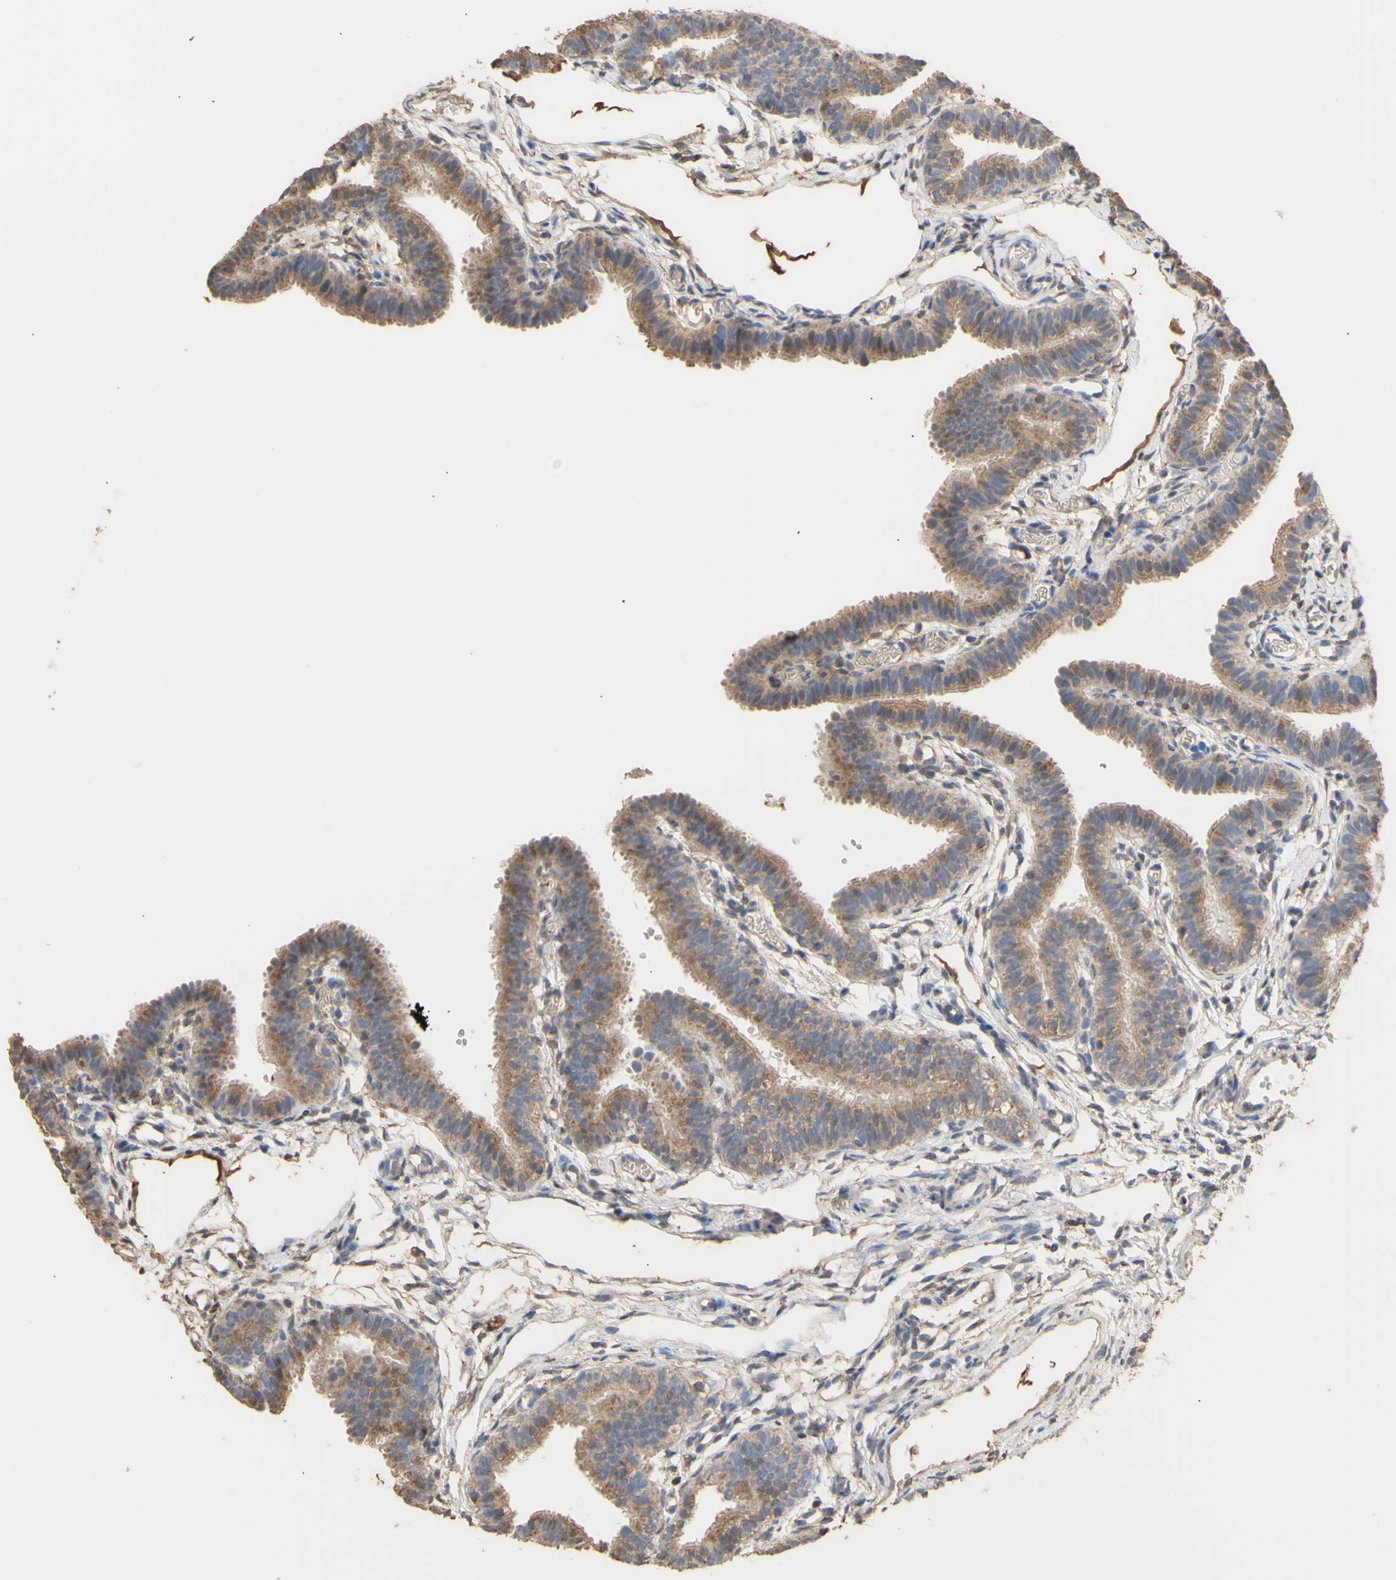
{"staining": {"intensity": "moderate", "quantity": ">75%", "location": "cytoplasmic/membranous"}, "tissue": "fallopian tube", "cell_type": "Glandular cells", "image_type": "normal", "snomed": [{"axis": "morphology", "description": "Normal tissue, NOS"}, {"axis": "topography", "description": "Fallopian tube"}, {"axis": "topography", "description": "Placenta"}], "caption": "IHC (DAB) staining of unremarkable fallopian tube shows moderate cytoplasmic/membranous protein expression in about >75% of glandular cells.", "gene": "ALDH9A1", "patient": {"sex": "female", "age": 34}}